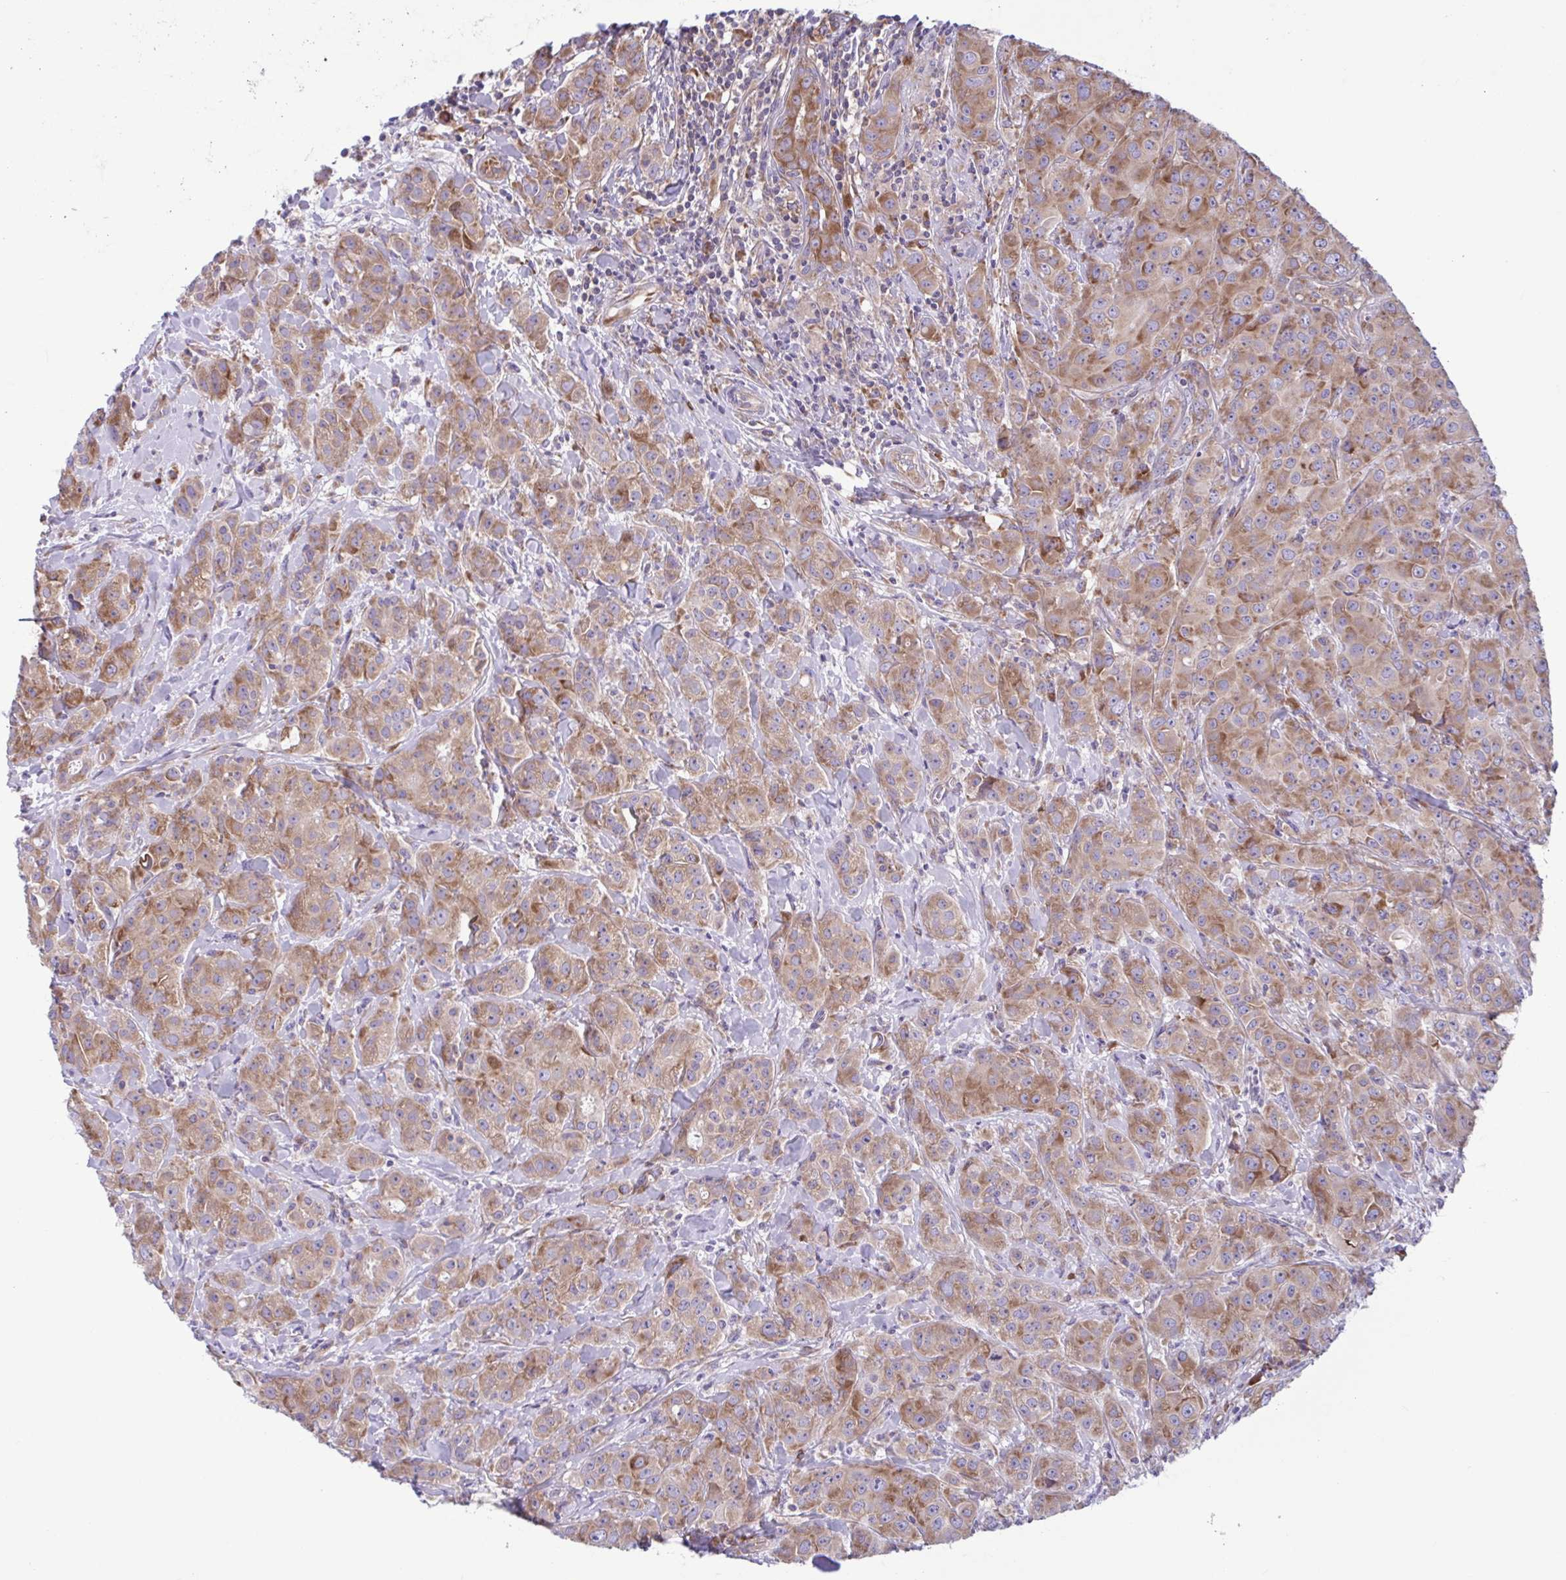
{"staining": {"intensity": "moderate", "quantity": ">75%", "location": "cytoplasmic/membranous"}, "tissue": "breast cancer", "cell_type": "Tumor cells", "image_type": "cancer", "snomed": [{"axis": "morphology", "description": "Normal tissue, NOS"}, {"axis": "morphology", "description": "Duct carcinoma"}, {"axis": "topography", "description": "Breast"}], "caption": "Approximately >75% of tumor cells in human breast cancer (infiltrating ductal carcinoma) display moderate cytoplasmic/membranous protein positivity as visualized by brown immunohistochemical staining.", "gene": "RPS16", "patient": {"sex": "female", "age": 43}}